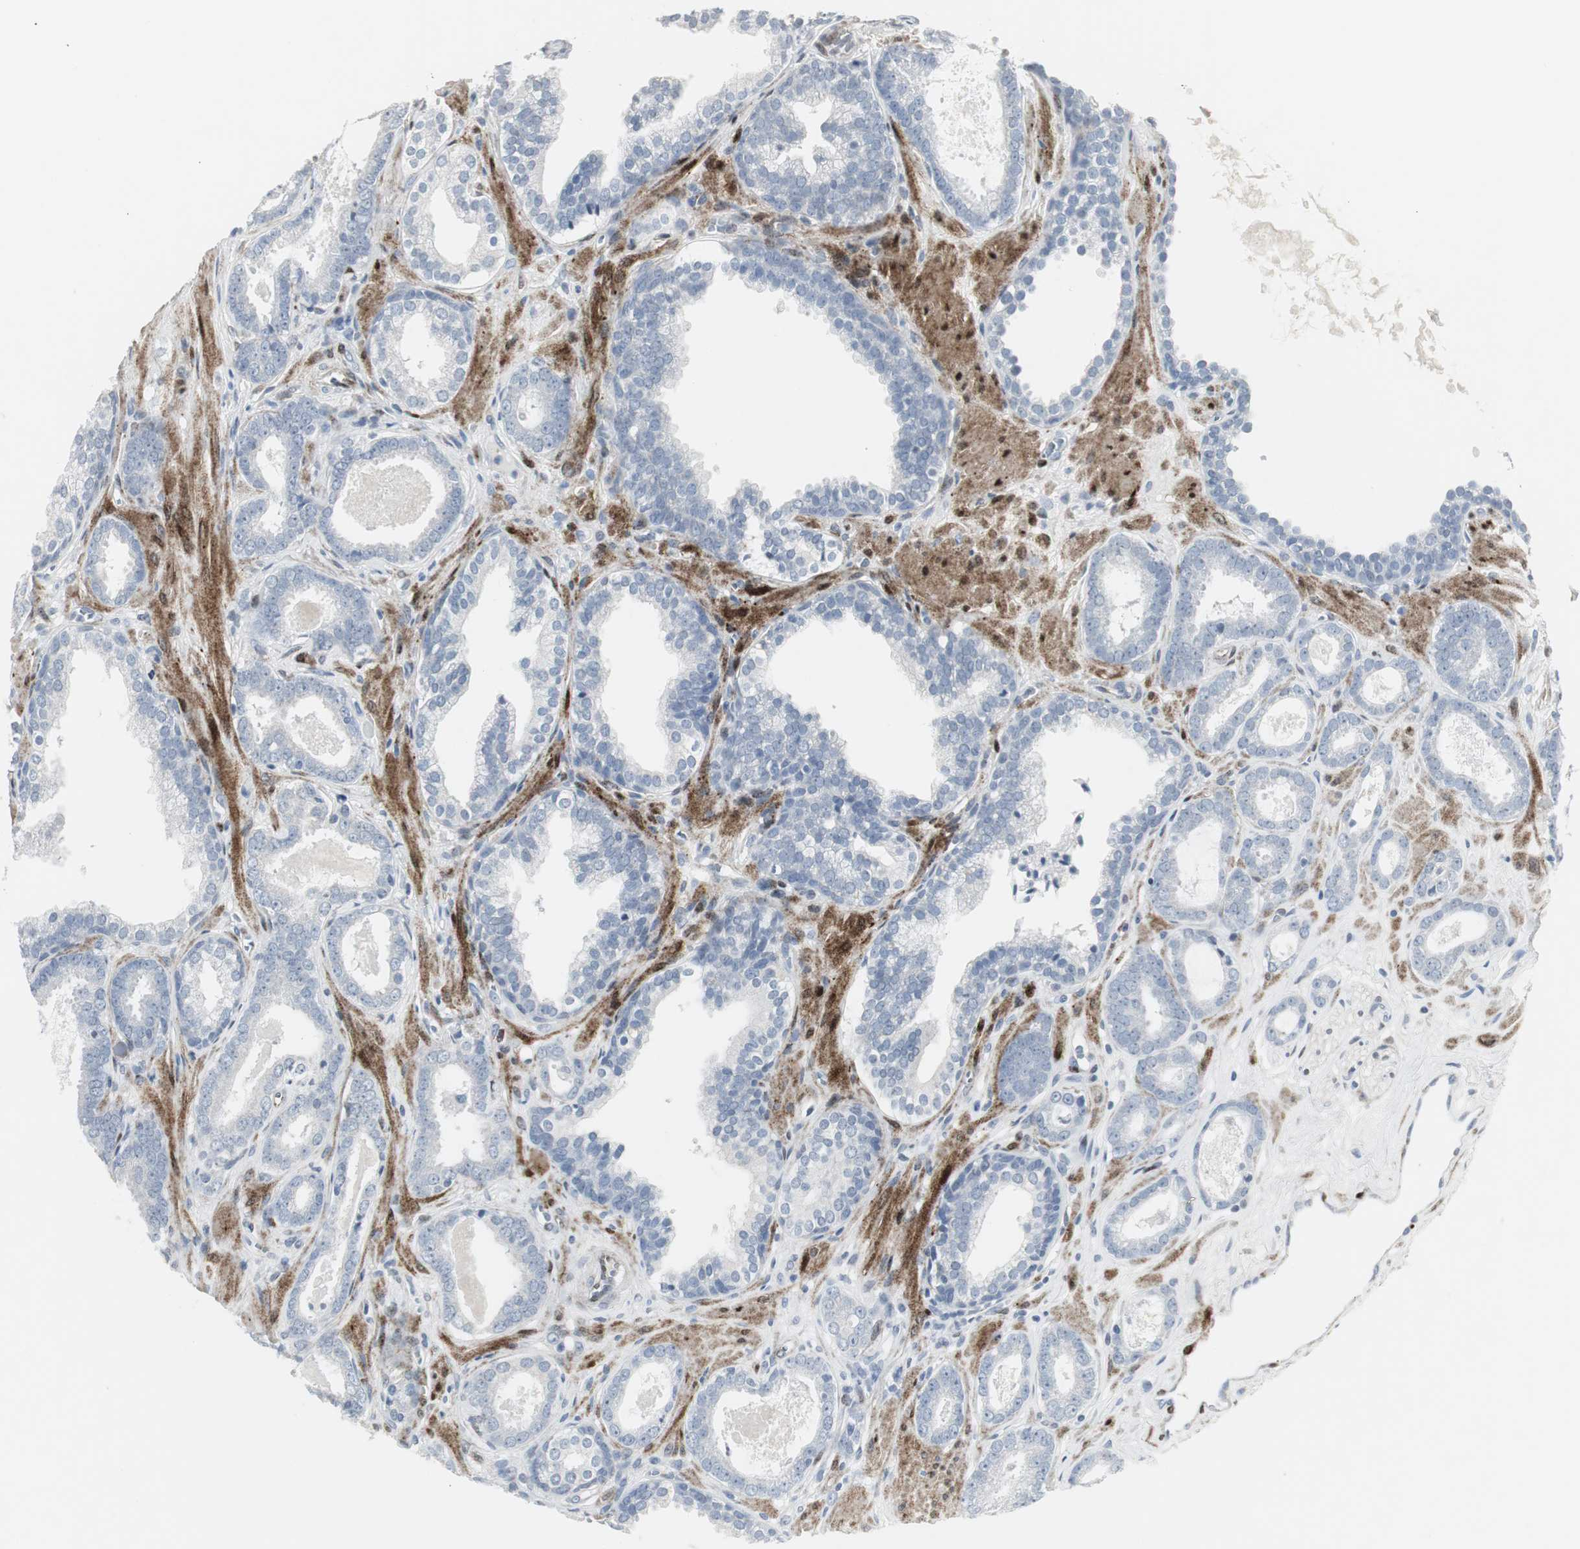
{"staining": {"intensity": "negative", "quantity": "none", "location": "none"}, "tissue": "prostate cancer", "cell_type": "Tumor cells", "image_type": "cancer", "snomed": [{"axis": "morphology", "description": "Adenocarcinoma, Low grade"}, {"axis": "topography", "description": "Prostate"}], "caption": "A micrograph of prostate cancer (adenocarcinoma (low-grade)) stained for a protein reveals no brown staining in tumor cells.", "gene": "PPP1R14A", "patient": {"sex": "male", "age": 57}}